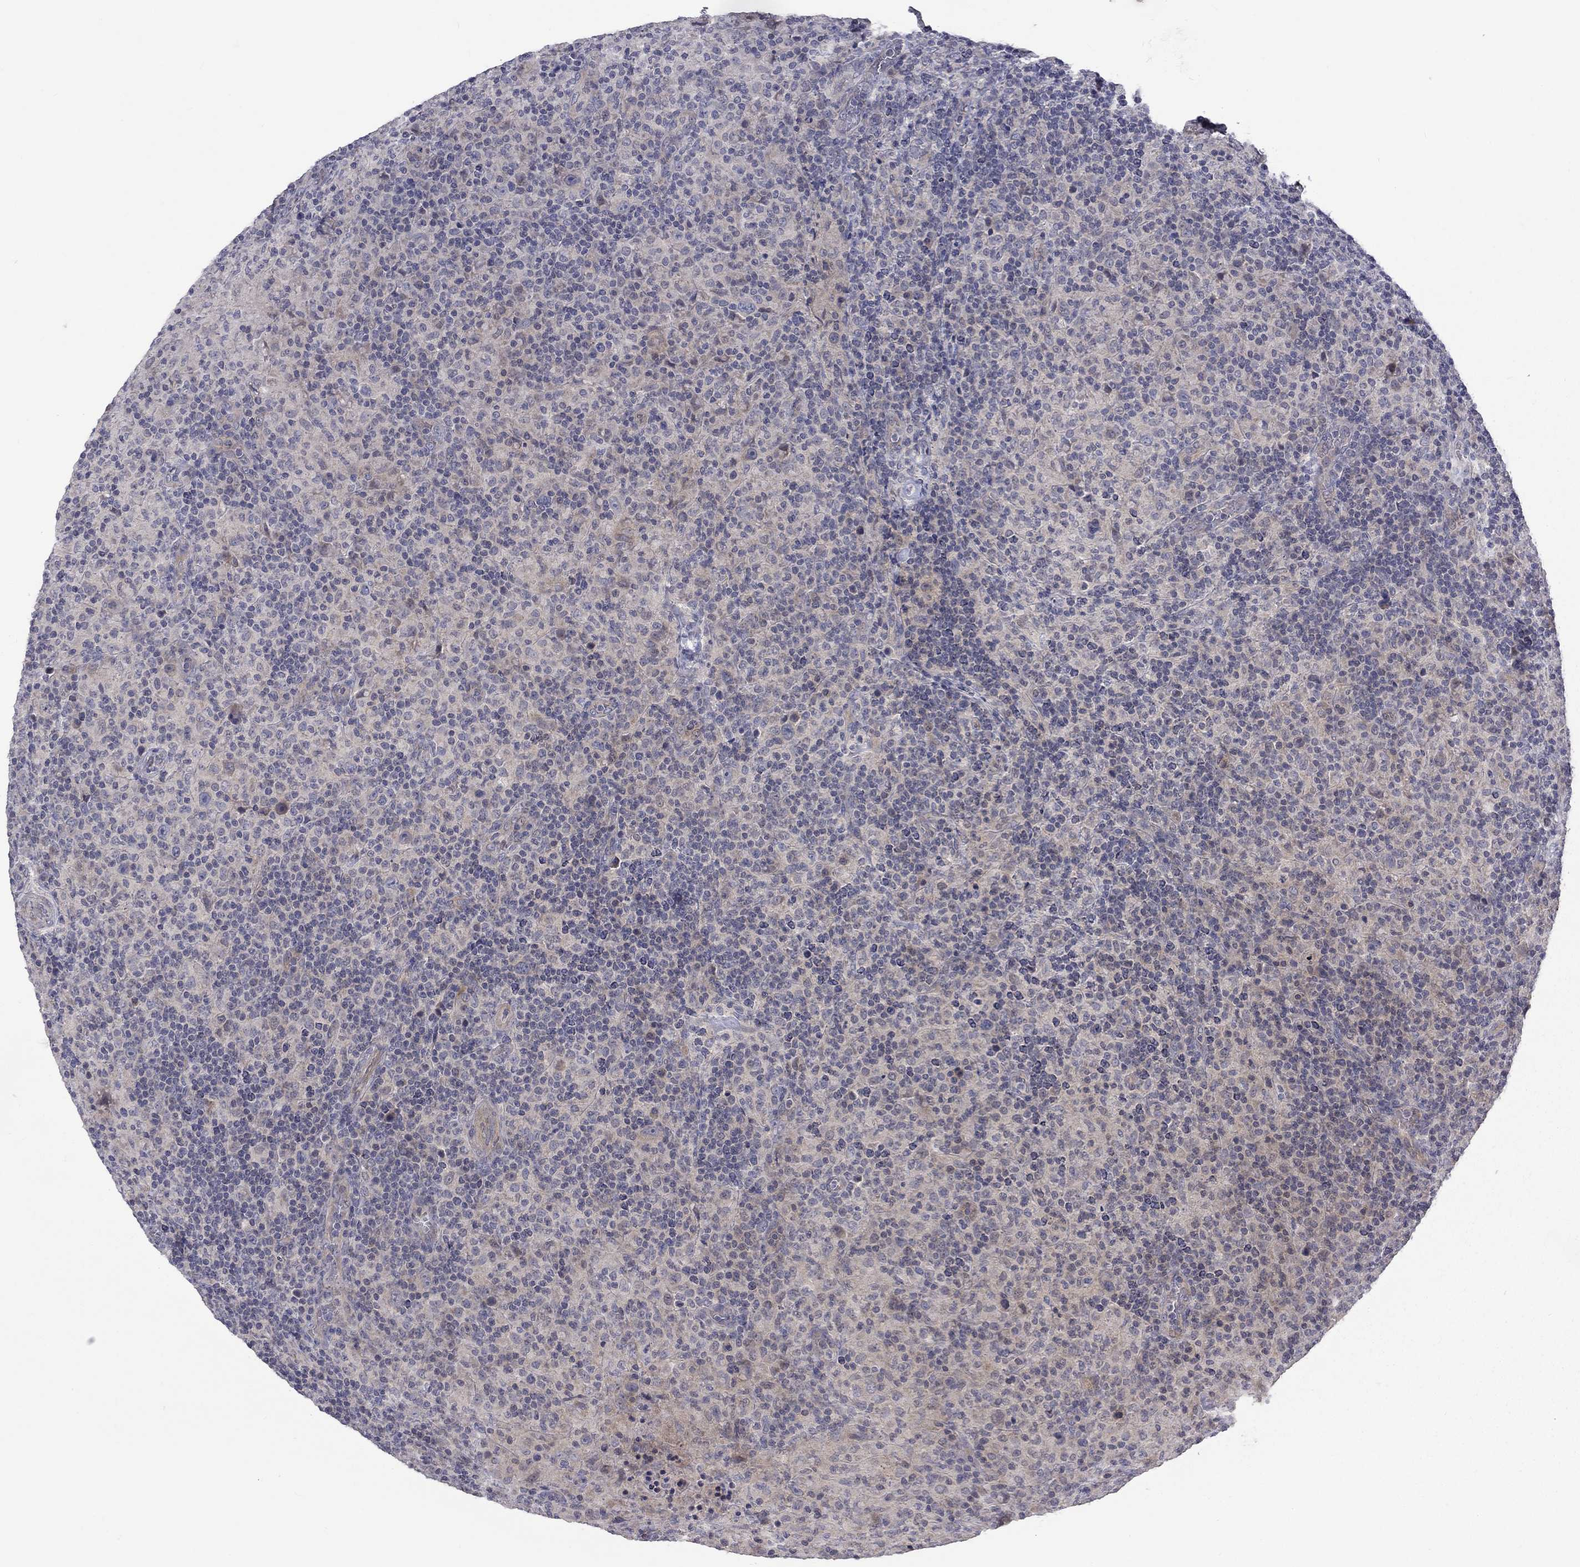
{"staining": {"intensity": "negative", "quantity": "none", "location": "none"}, "tissue": "lymphoma", "cell_type": "Tumor cells", "image_type": "cancer", "snomed": [{"axis": "morphology", "description": "Hodgkin's disease, NOS"}, {"axis": "topography", "description": "Lymph node"}], "caption": "High power microscopy image of an immunohistochemistry micrograph of Hodgkin's disease, revealing no significant staining in tumor cells. (Brightfield microscopy of DAB (3,3'-diaminobenzidine) IHC at high magnification).", "gene": "SLC39A14", "patient": {"sex": "male", "age": 70}}